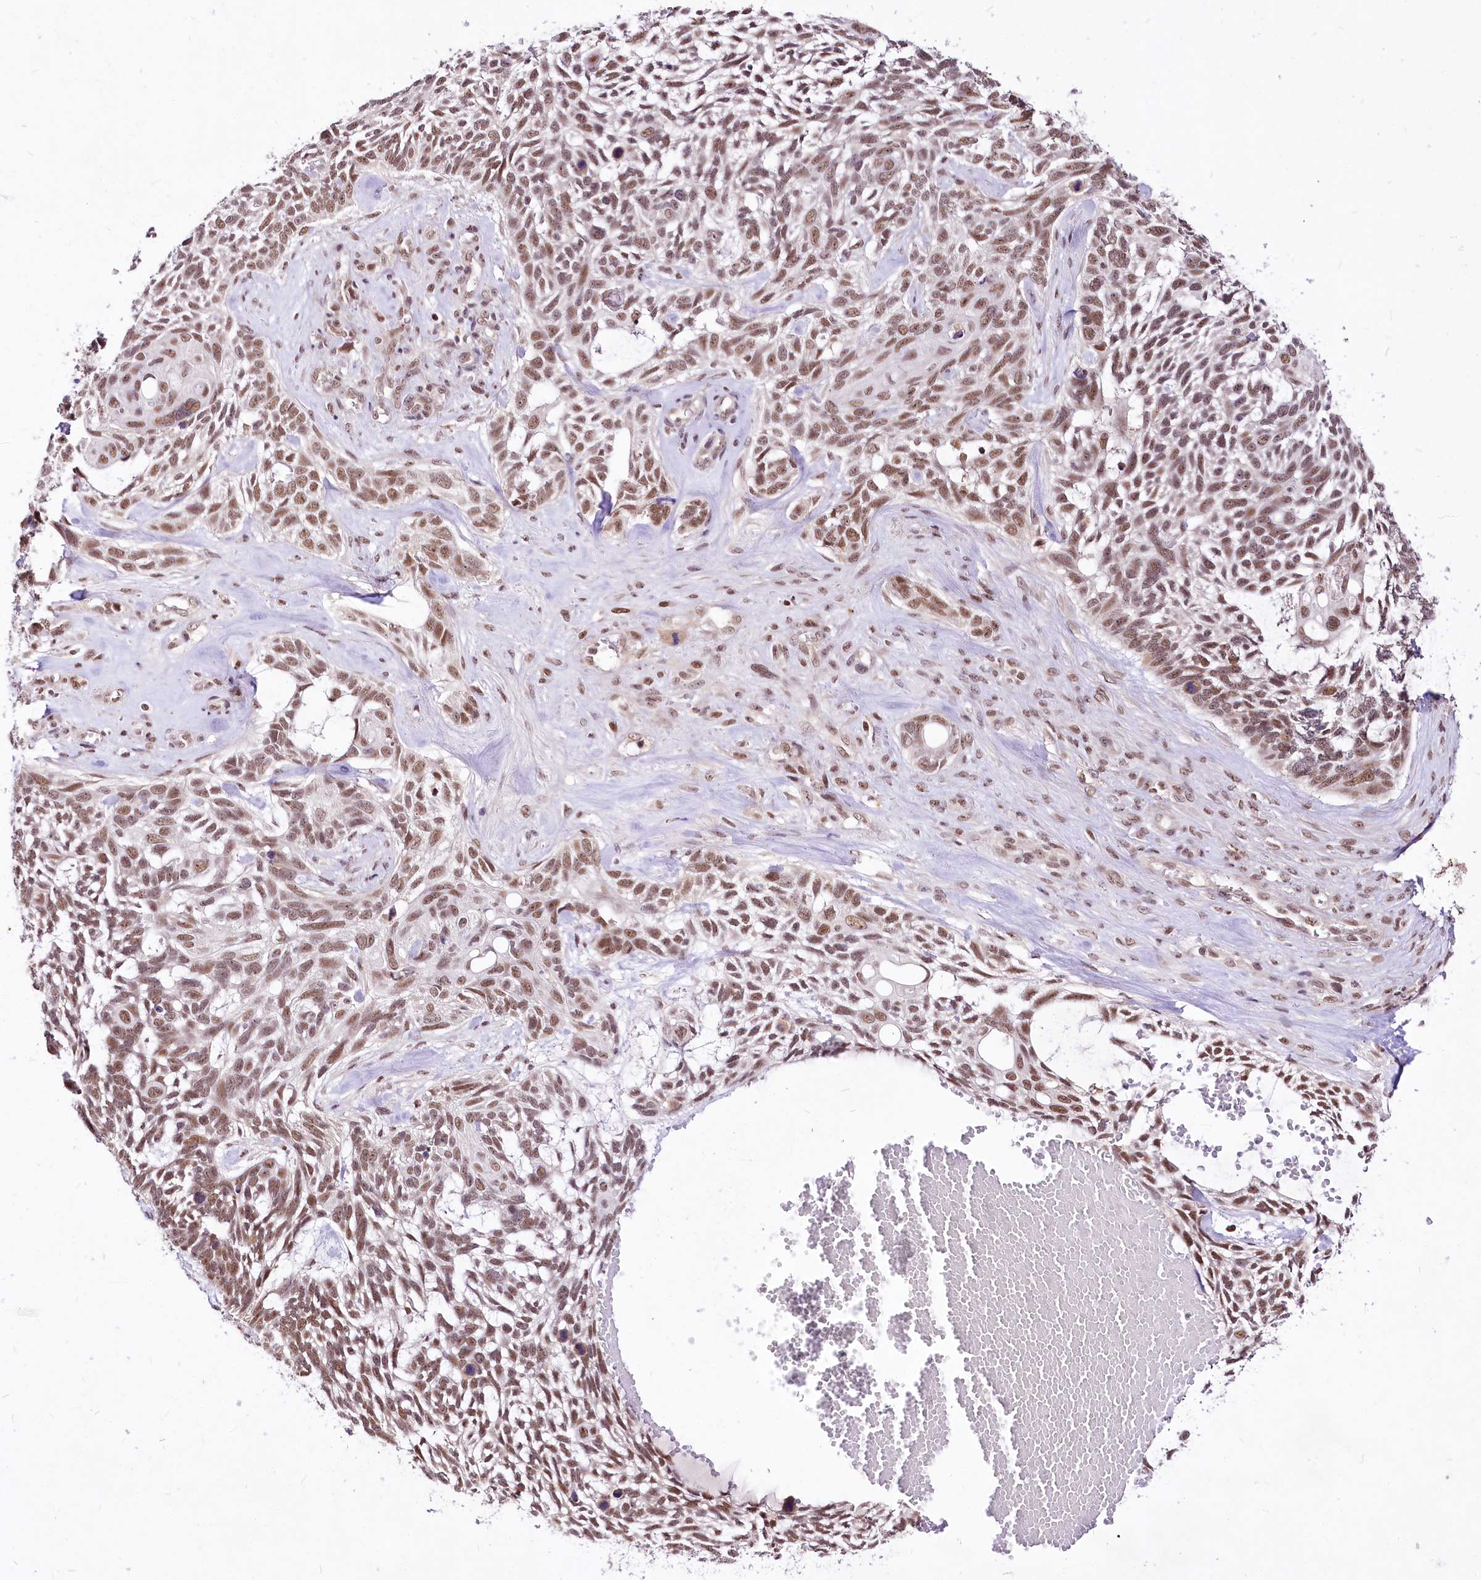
{"staining": {"intensity": "moderate", "quantity": ">75%", "location": "nuclear"}, "tissue": "skin cancer", "cell_type": "Tumor cells", "image_type": "cancer", "snomed": [{"axis": "morphology", "description": "Basal cell carcinoma"}, {"axis": "topography", "description": "Skin"}], "caption": "Human skin cancer stained with a brown dye reveals moderate nuclear positive positivity in approximately >75% of tumor cells.", "gene": "POLA2", "patient": {"sex": "male", "age": 88}}